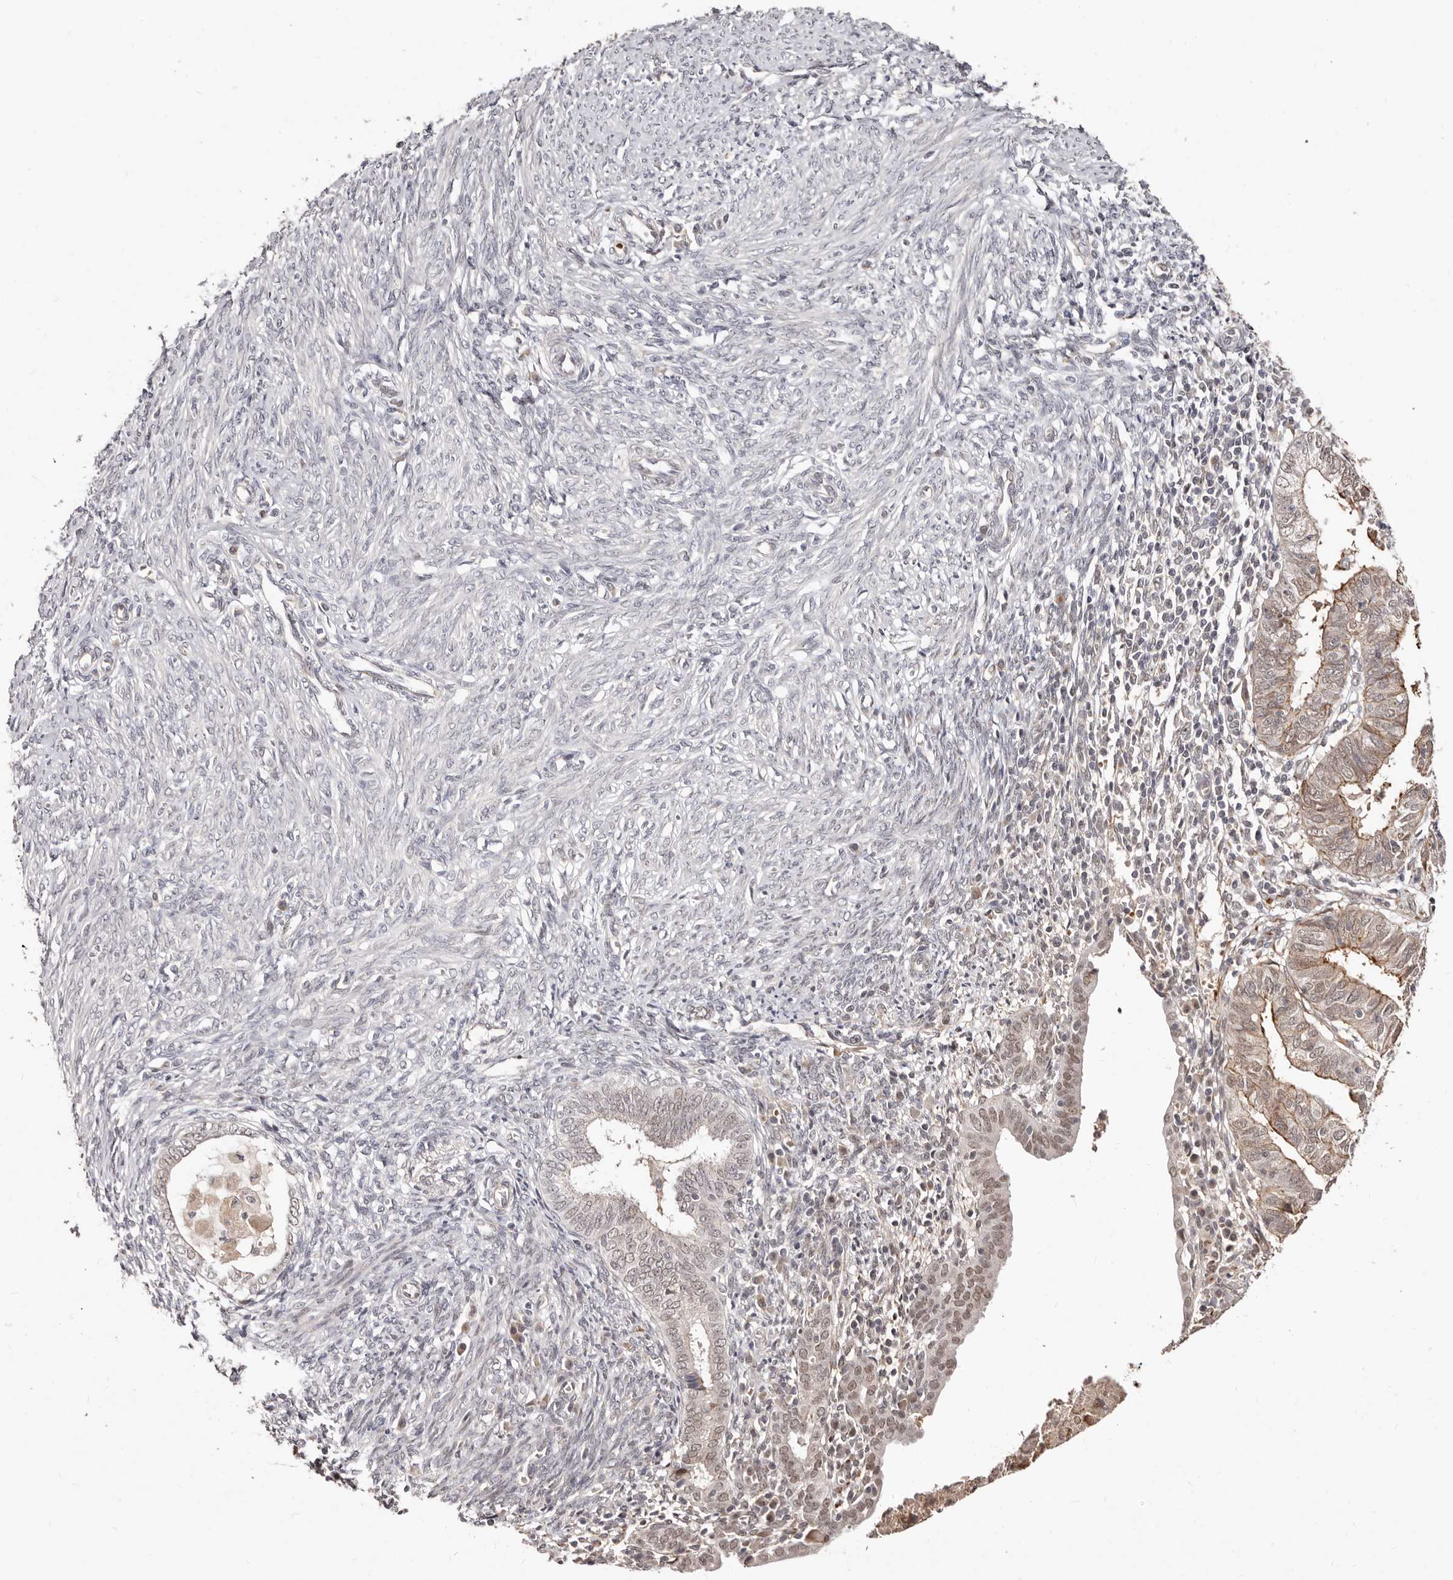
{"staining": {"intensity": "moderate", "quantity": ">75%", "location": "cytoplasmic/membranous,nuclear"}, "tissue": "endometrial cancer", "cell_type": "Tumor cells", "image_type": "cancer", "snomed": [{"axis": "morphology", "description": "Adenocarcinoma, NOS"}, {"axis": "topography", "description": "Uterus"}], "caption": "This is a photomicrograph of IHC staining of endometrial cancer (adenocarcinoma), which shows moderate staining in the cytoplasmic/membranous and nuclear of tumor cells.", "gene": "SRCAP", "patient": {"sex": "female", "age": 77}}